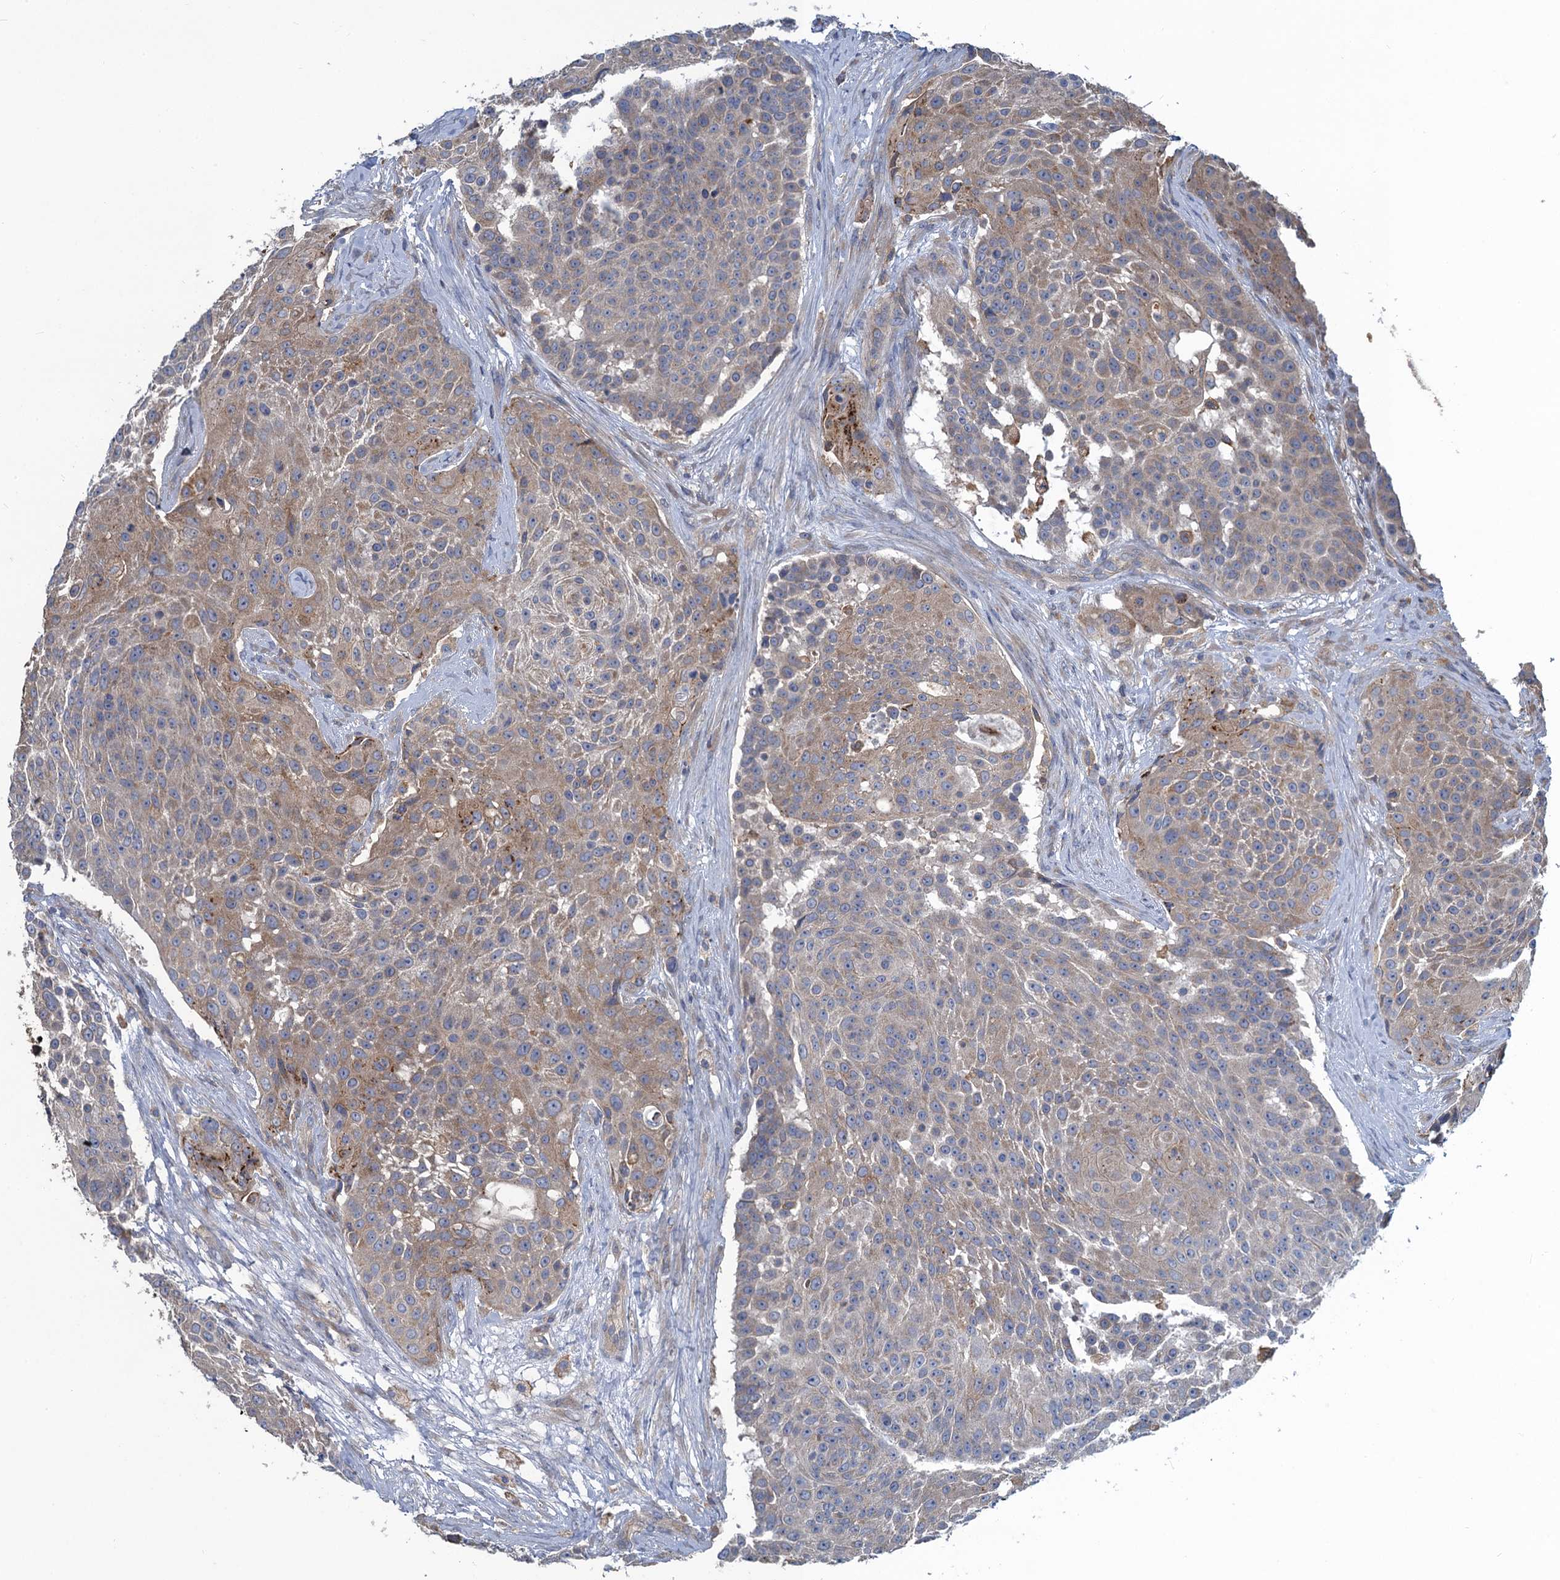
{"staining": {"intensity": "weak", "quantity": "25%-75%", "location": "cytoplasmic/membranous"}, "tissue": "urothelial cancer", "cell_type": "Tumor cells", "image_type": "cancer", "snomed": [{"axis": "morphology", "description": "Urothelial carcinoma, High grade"}, {"axis": "topography", "description": "Urinary bladder"}], "caption": "A micrograph showing weak cytoplasmic/membranous positivity in approximately 25%-75% of tumor cells in high-grade urothelial carcinoma, as visualized by brown immunohistochemical staining.", "gene": "SNAP29", "patient": {"sex": "female", "age": 63}}